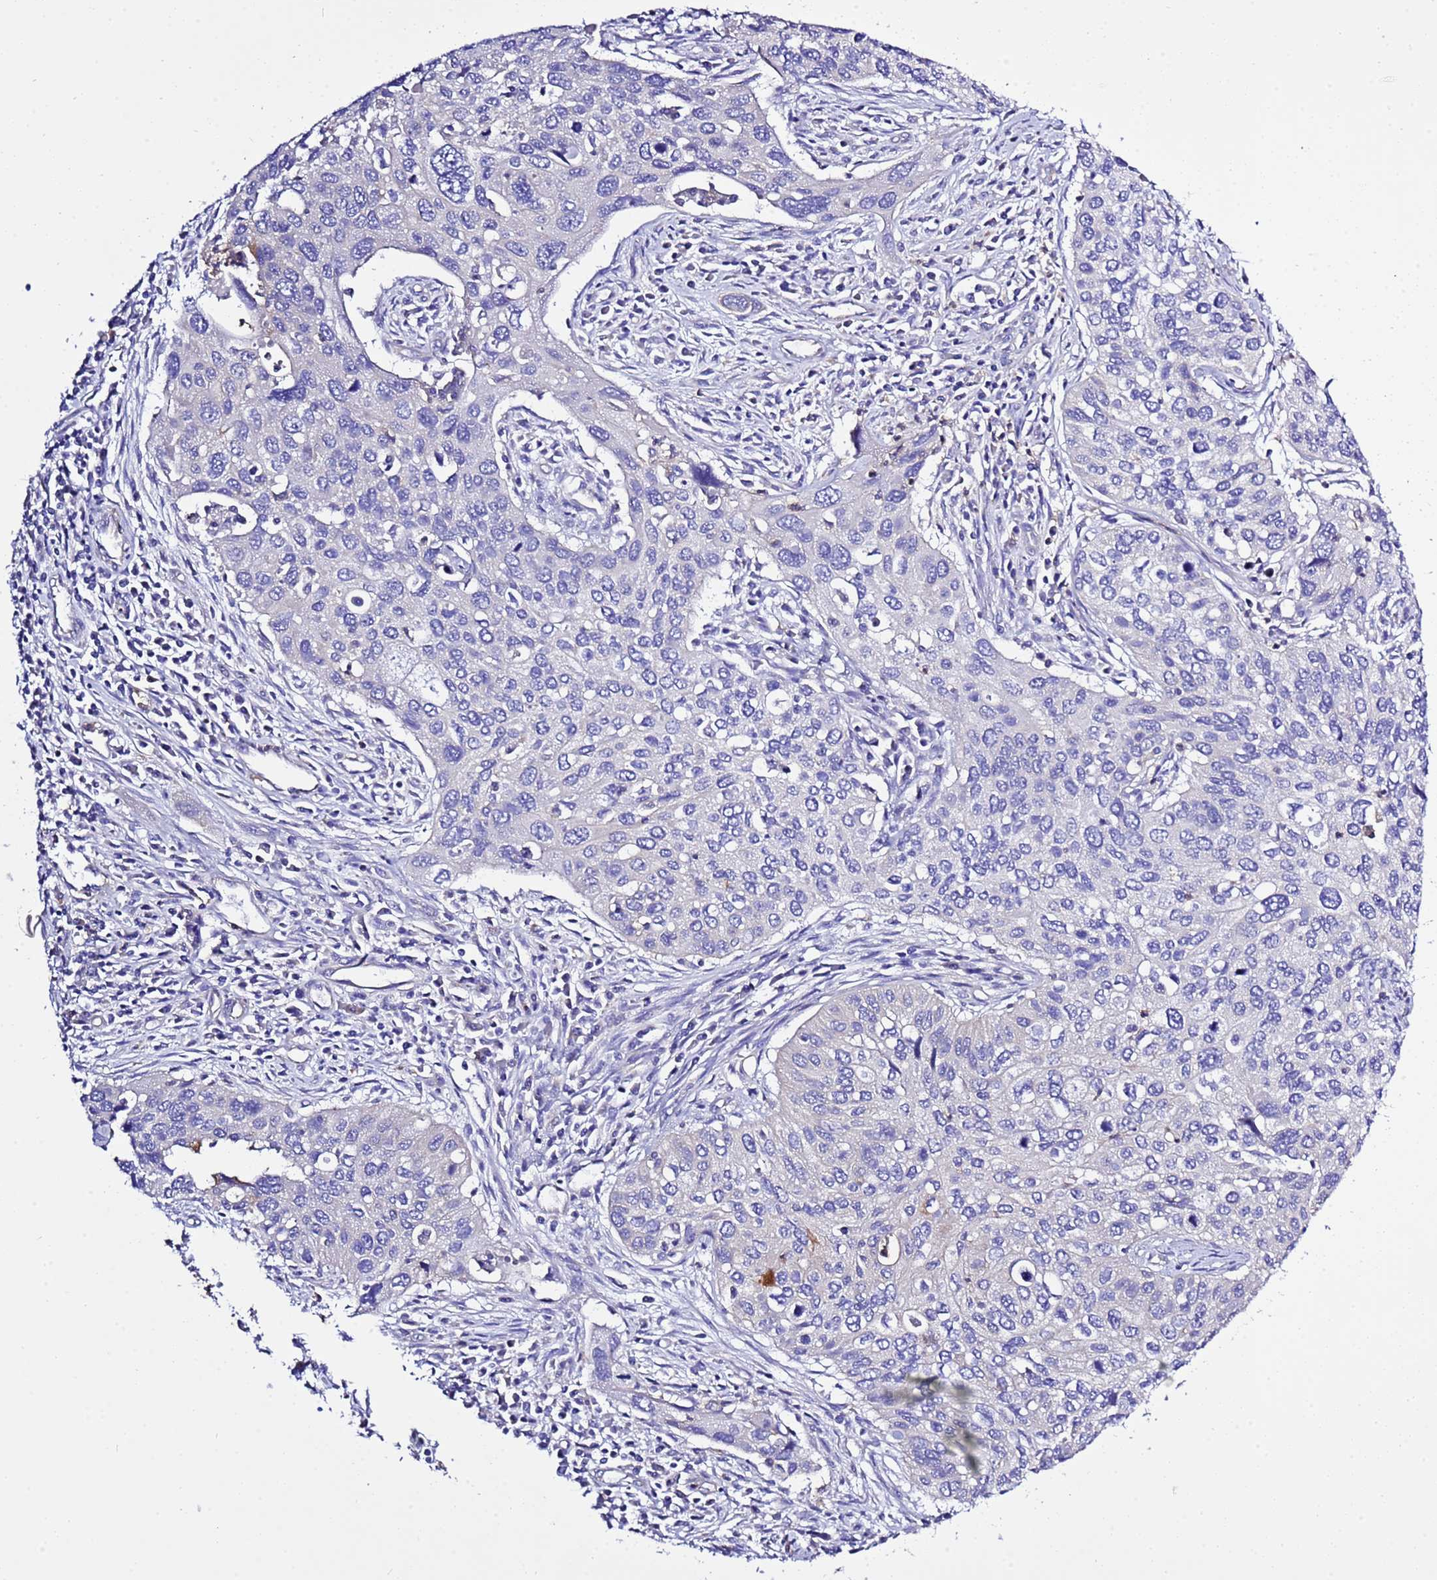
{"staining": {"intensity": "negative", "quantity": "none", "location": "none"}, "tissue": "cervical cancer", "cell_type": "Tumor cells", "image_type": "cancer", "snomed": [{"axis": "morphology", "description": "Squamous cell carcinoma, NOS"}, {"axis": "topography", "description": "Cervix"}], "caption": "Cervical cancer (squamous cell carcinoma) stained for a protein using immunohistochemistry (IHC) exhibits no staining tumor cells.", "gene": "KICS2", "patient": {"sex": "female", "age": 55}}